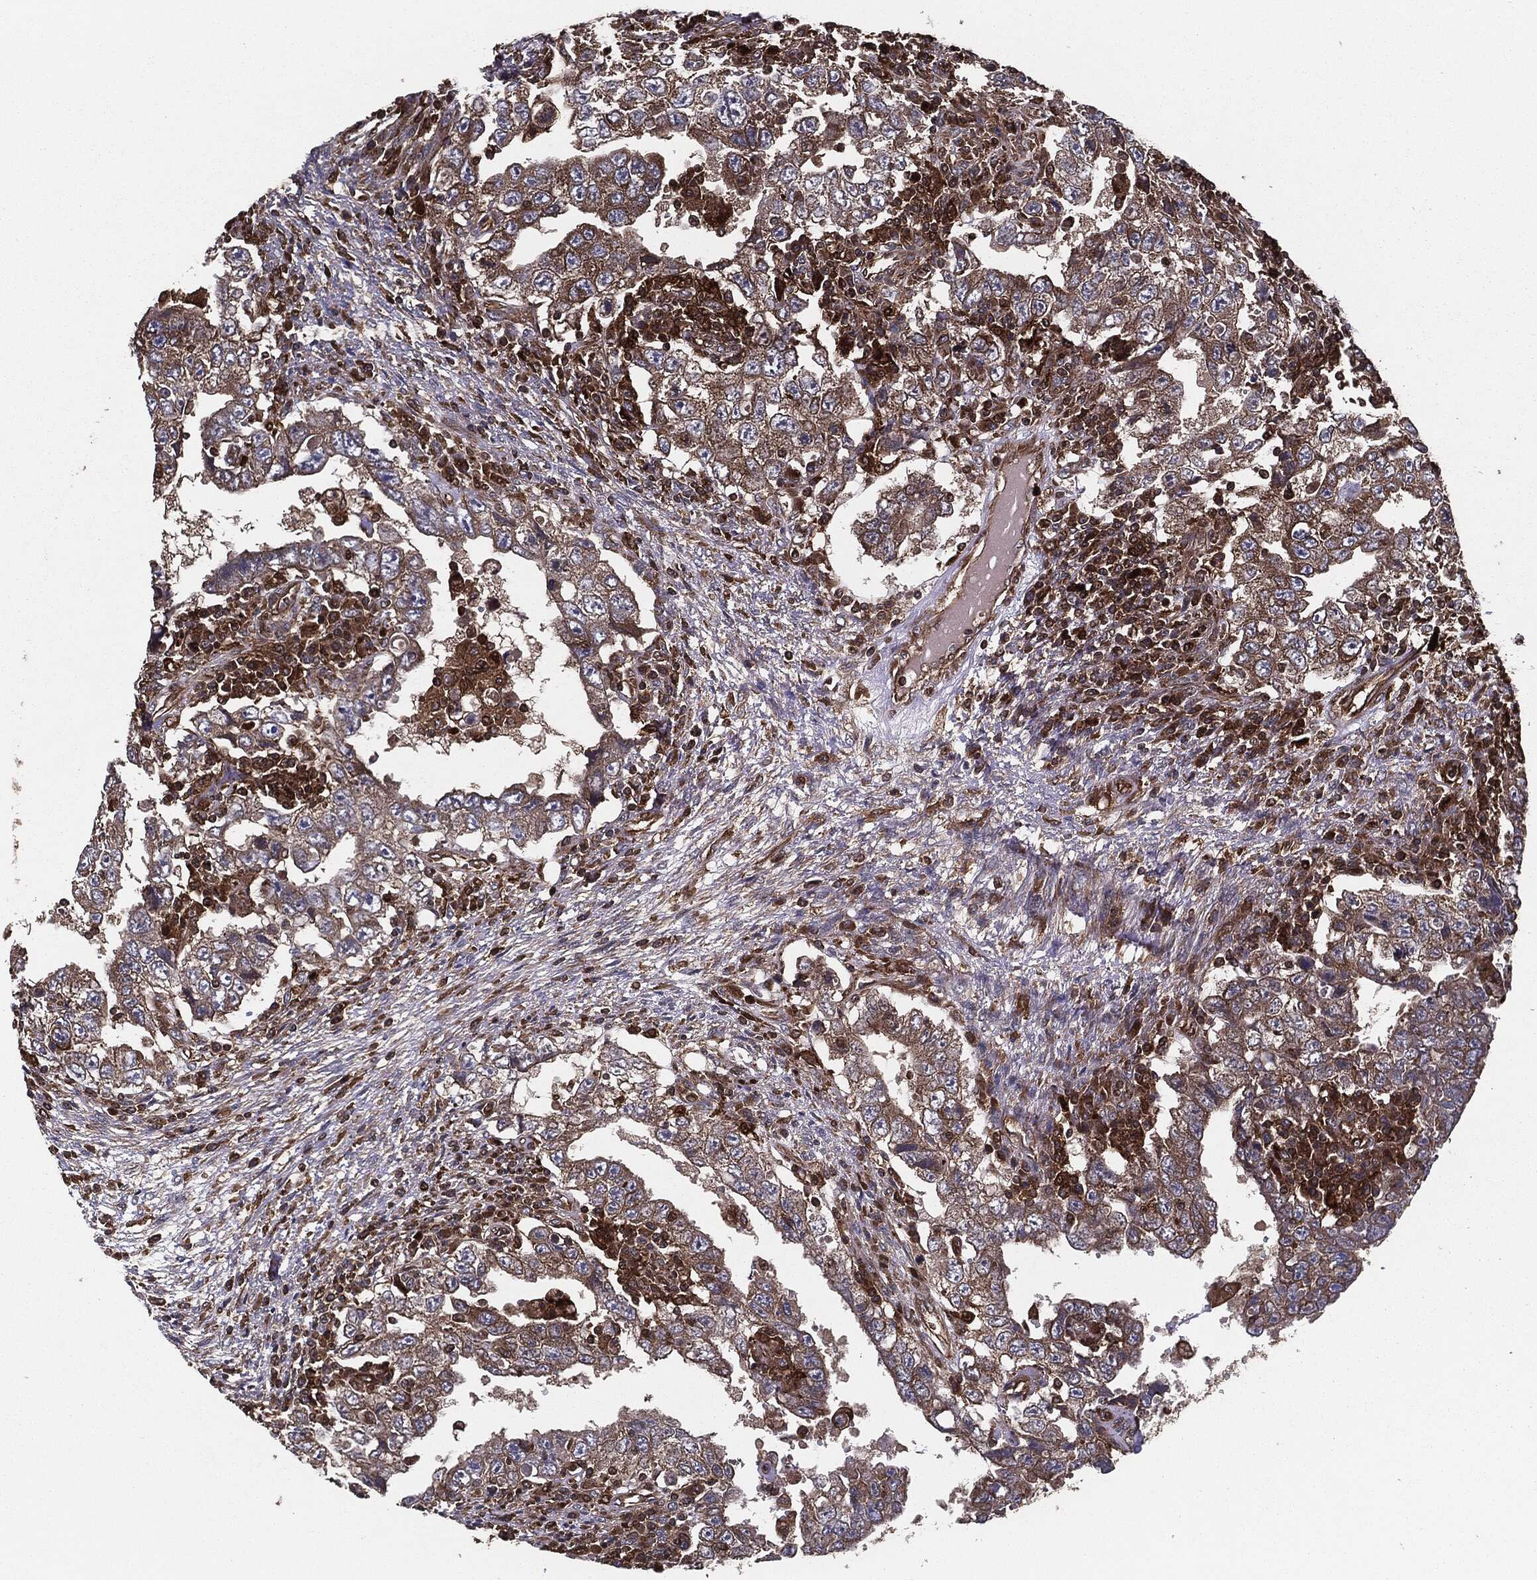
{"staining": {"intensity": "moderate", "quantity": "25%-75%", "location": "cytoplasmic/membranous"}, "tissue": "testis cancer", "cell_type": "Tumor cells", "image_type": "cancer", "snomed": [{"axis": "morphology", "description": "Carcinoma, Embryonal, NOS"}, {"axis": "topography", "description": "Testis"}], "caption": "A brown stain shows moderate cytoplasmic/membranous expression of a protein in human testis cancer (embryonal carcinoma) tumor cells. (Brightfield microscopy of DAB IHC at high magnification).", "gene": "RAP1GDS1", "patient": {"sex": "male", "age": 26}}